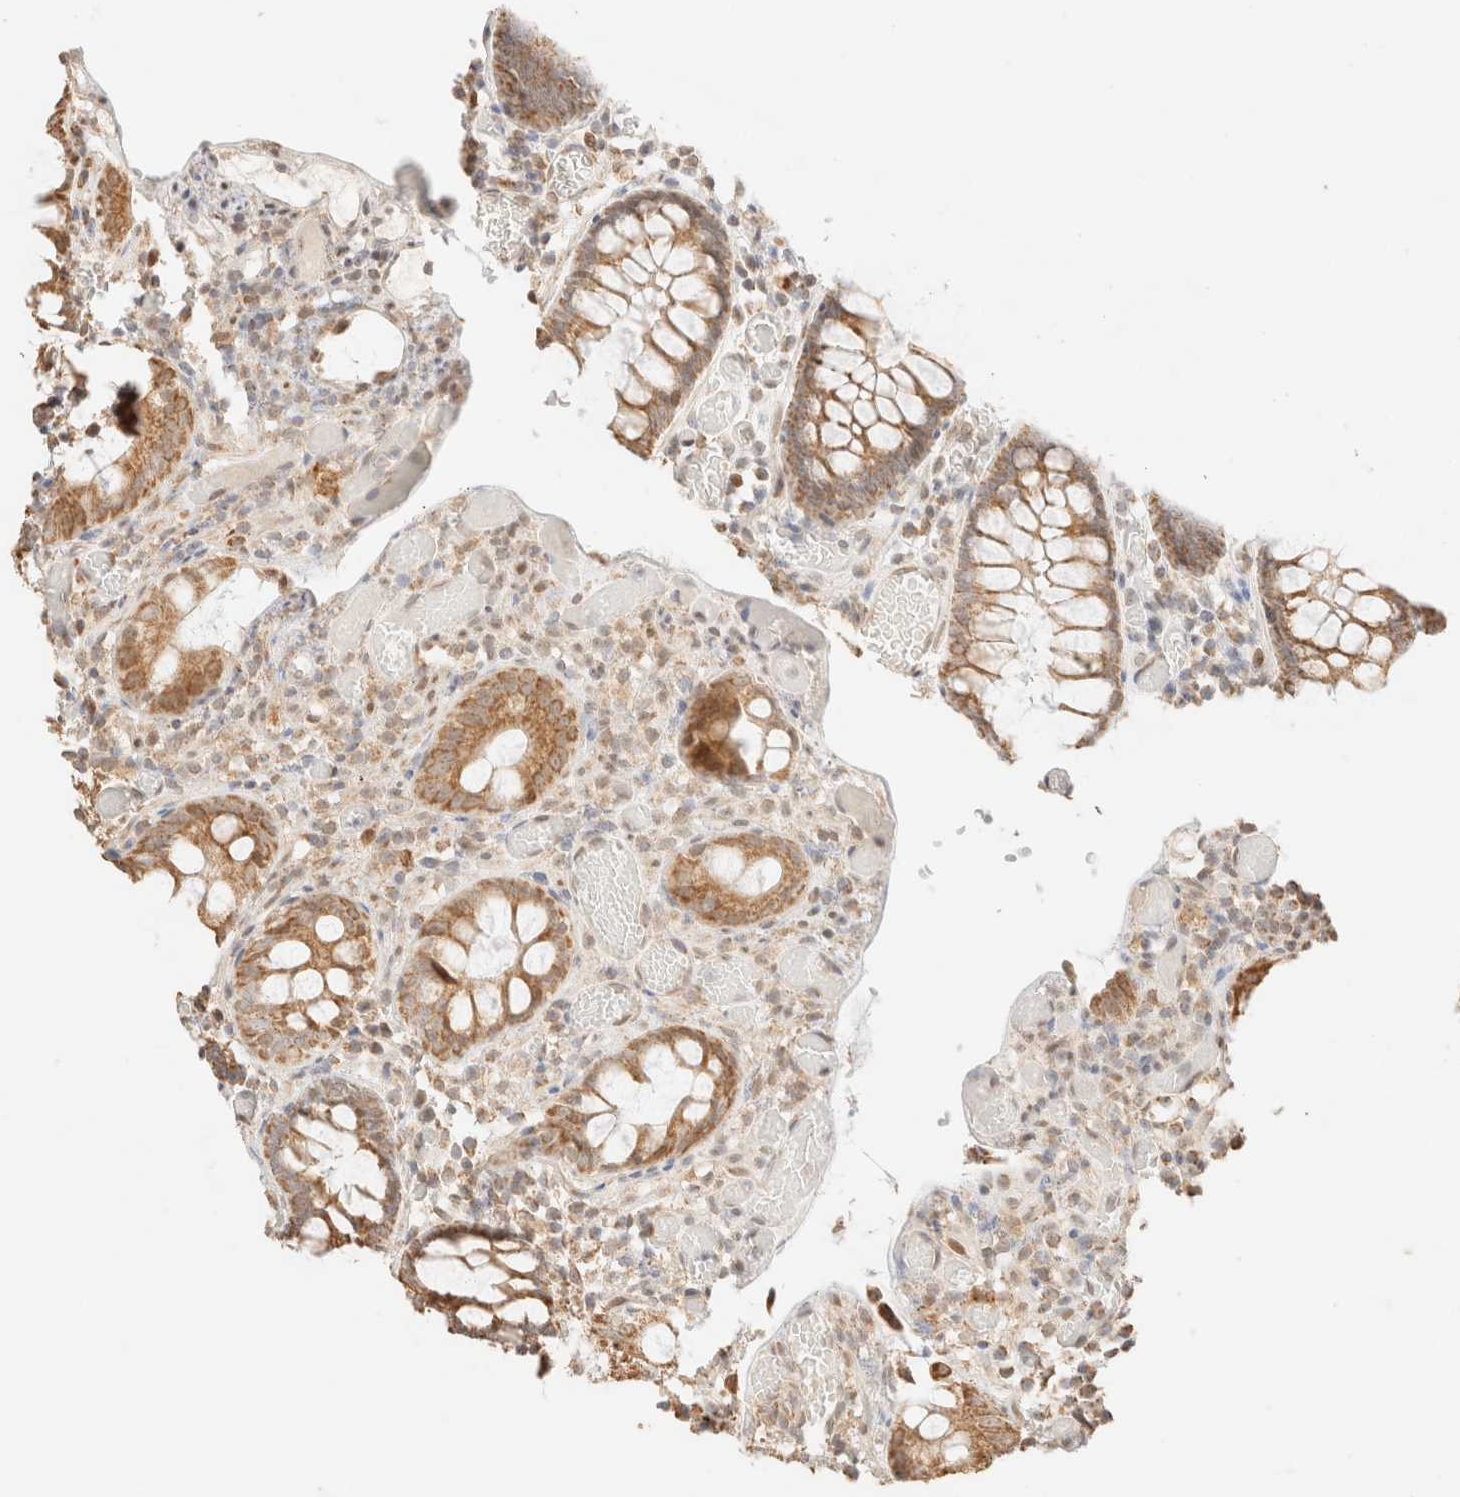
{"staining": {"intensity": "moderate", "quantity": ">75%", "location": "cytoplasmic/membranous"}, "tissue": "colon", "cell_type": "Endothelial cells", "image_type": "normal", "snomed": [{"axis": "morphology", "description": "Normal tissue, NOS"}, {"axis": "topography", "description": "Colon"}], "caption": "Benign colon demonstrates moderate cytoplasmic/membranous staining in about >75% of endothelial cells.", "gene": "TACO1", "patient": {"sex": "male", "age": 14}}